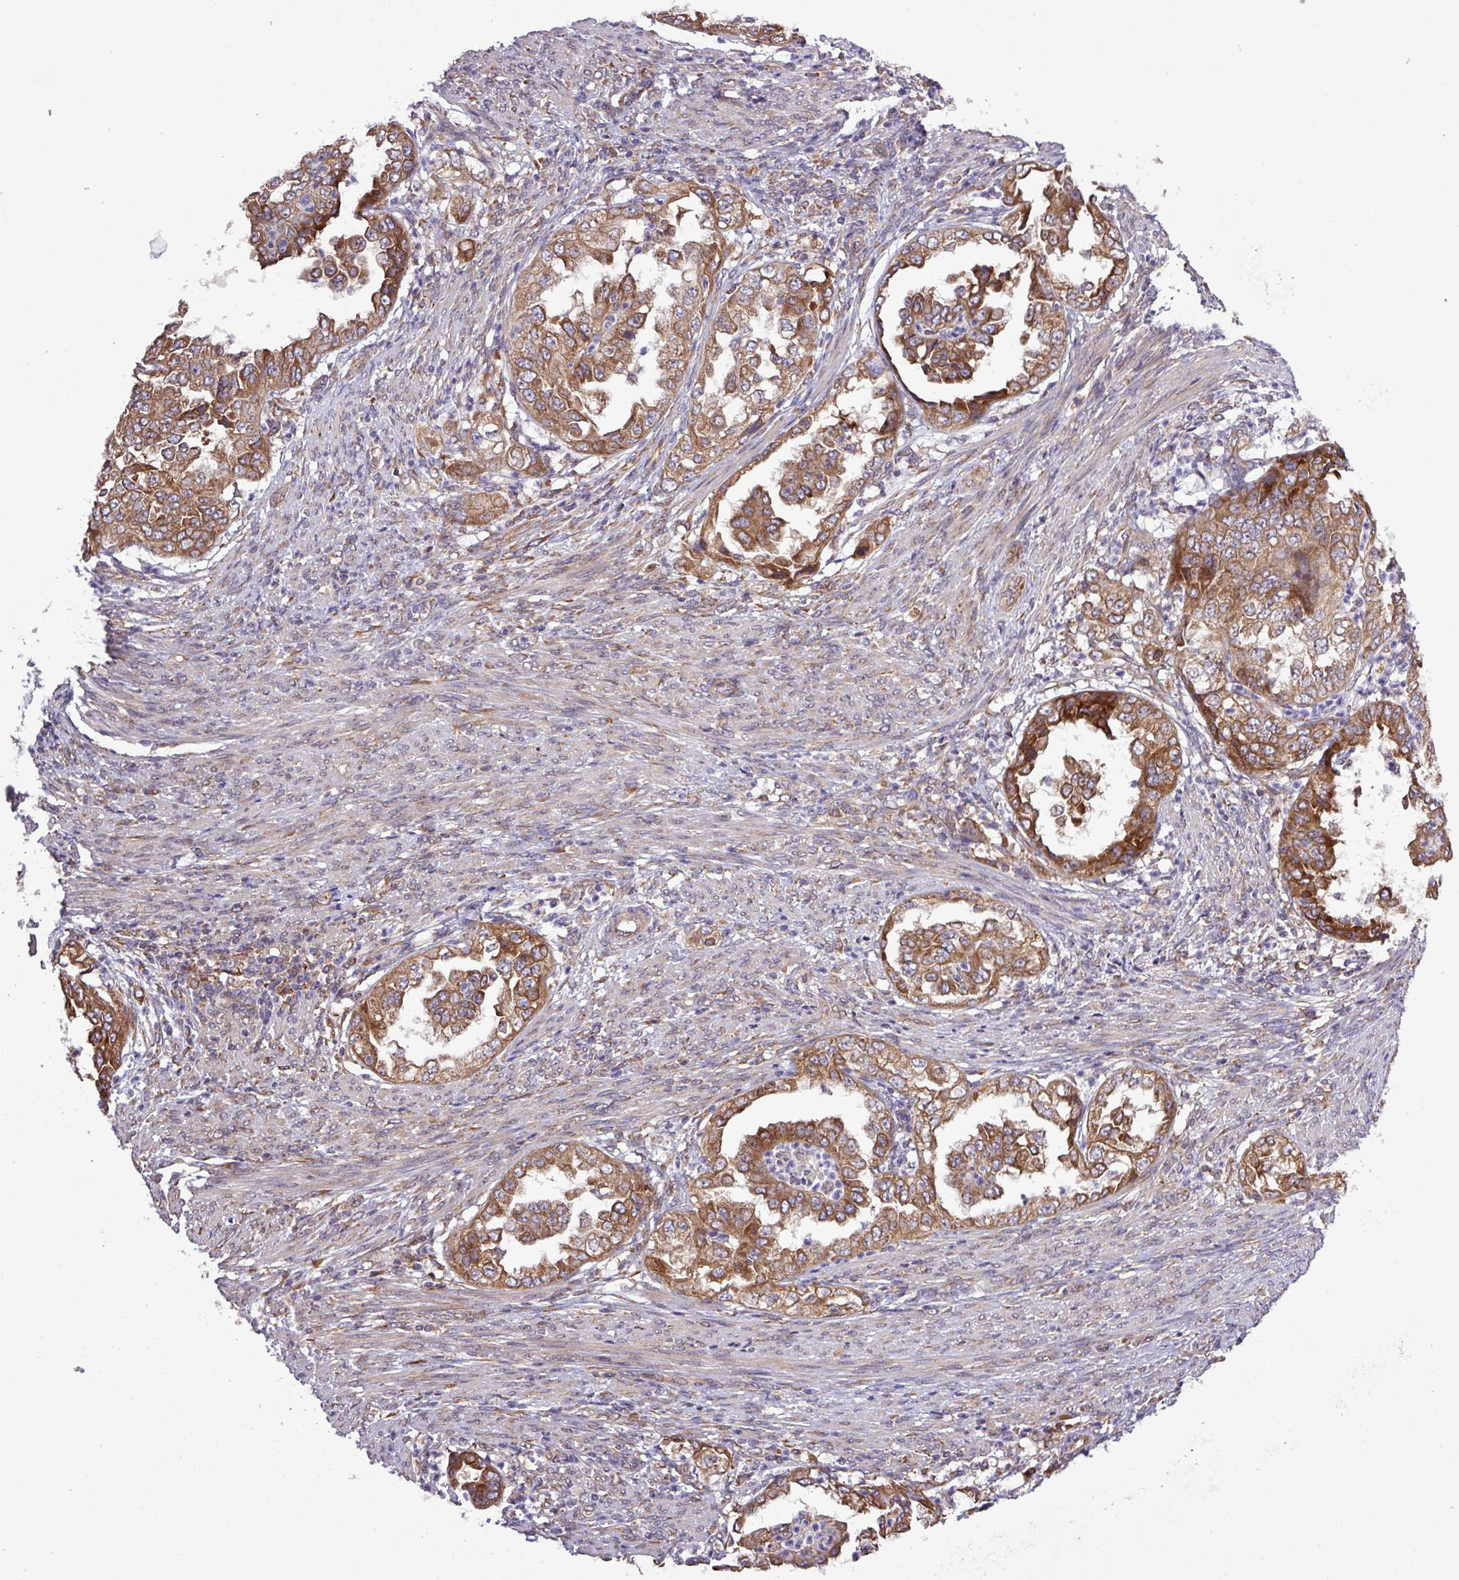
{"staining": {"intensity": "strong", "quantity": ">75%", "location": "cytoplasmic/membranous"}, "tissue": "endometrial cancer", "cell_type": "Tumor cells", "image_type": "cancer", "snomed": [{"axis": "morphology", "description": "Adenocarcinoma, NOS"}, {"axis": "topography", "description": "Endometrium"}], "caption": "A histopathology image of human endometrial cancer (adenocarcinoma) stained for a protein reveals strong cytoplasmic/membranous brown staining in tumor cells. (DAB (3,3'-diaminobenzidine) IHC, brown staining for protein, blue staining for nuclei).", "gene": "MEGF6", "patient": {"sex": "female", "age": 85}}